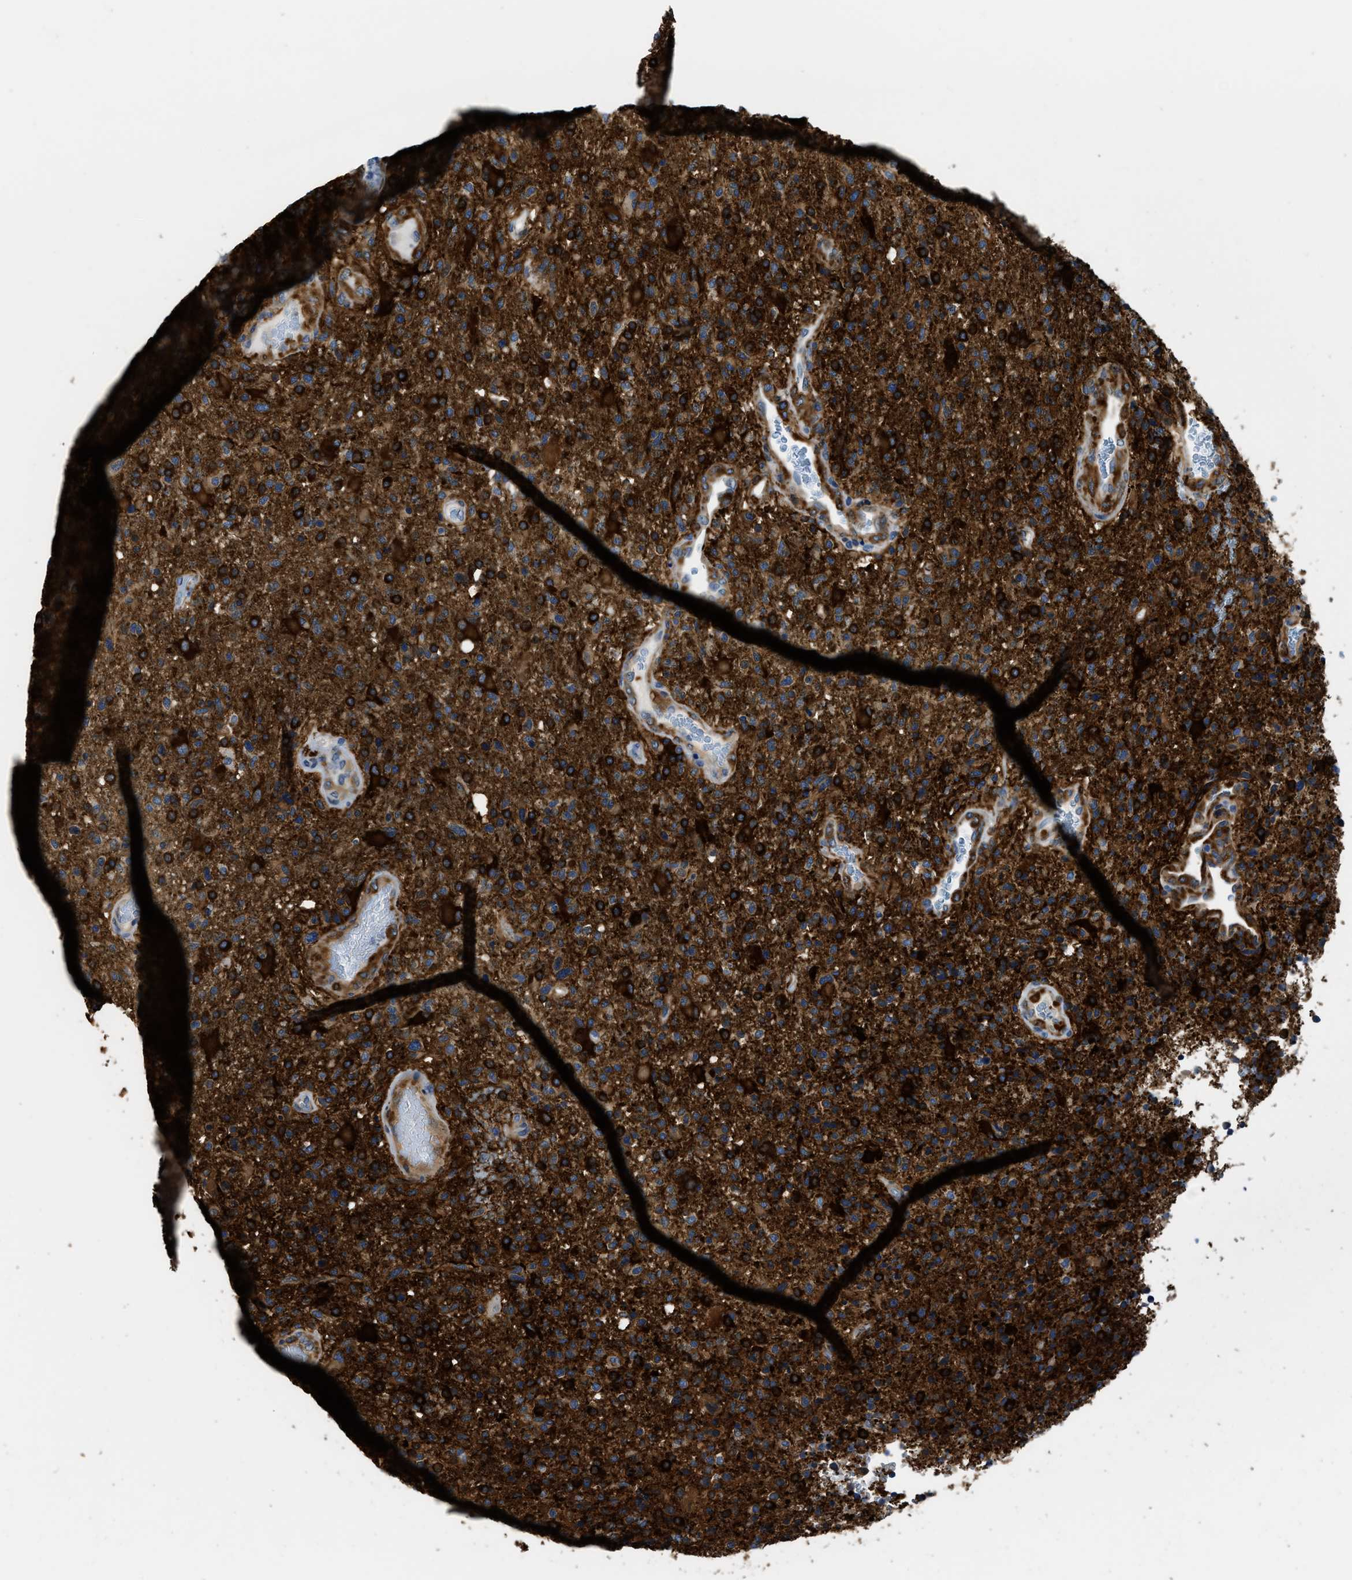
{"staining": {"intensity": "strong", "quantity": ">75%", "location": "cytoplasmic/membranous"}, "tissue": "glioma", "cell_type": "Tumor cells", "image_type": "cancer", "snomed": [{"axis": "morphology", "description": "Glioma, malignant, High grade"}, {"axis": "topography", "description": "Brain"}], "caption": "Glioma tissue shows strong cytoplasmic/membranous expression in about >75% of tumor cells", "gene": "ZSWIM5", "patient": {"sex": "male", "age": 72}}